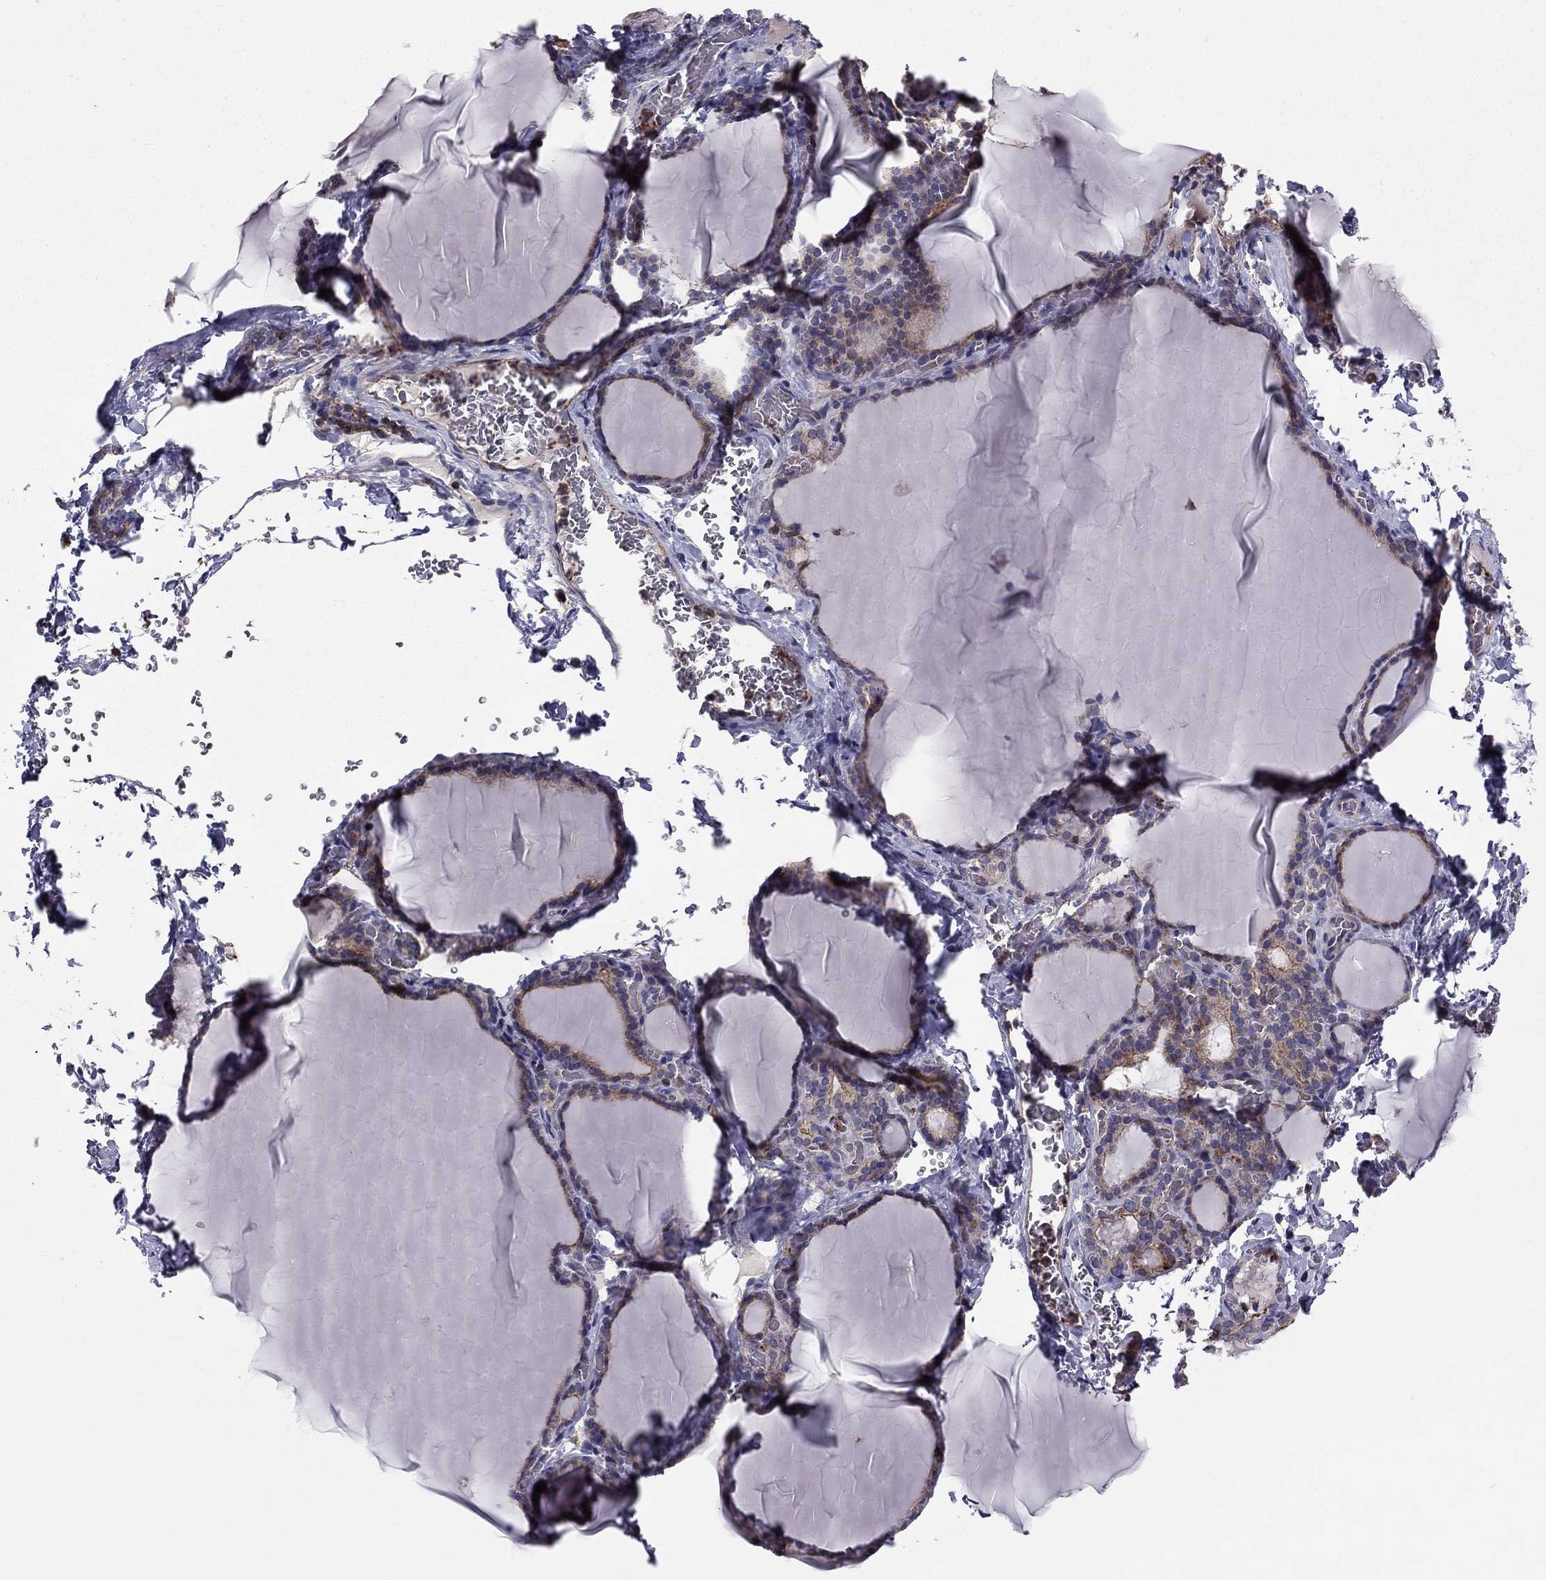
{"staining": {"intensity": "weak", "quantity": "25%-75%", "location": "cytoplasmic/membranous"}, "tissue": "thyroid gland", "cell_type": "Glandular cells", "image_type": "normal", "snomed": [{"axis": "morphology", "description": "Normal tissue, NOS"}, {"axis": "morphology", "description": "Hyperplasia, NOS"}, {"axis": "topography", "description": "Thyroid gland"}], "caption": "High-magnification brightfield microscopy of unremarkable thyroid gland stained with DAB (brown) and counterstained with hematoxylin (blue). glandular cells exhibit weak cytoplasmic/membranous expression is appreciated in approximately25%-75% of cells. (brown staining indicates protein expression, while blue staining denotes nuclei).", "gene": "ALG6", "patient": {"sex": "female", "age": 27}}